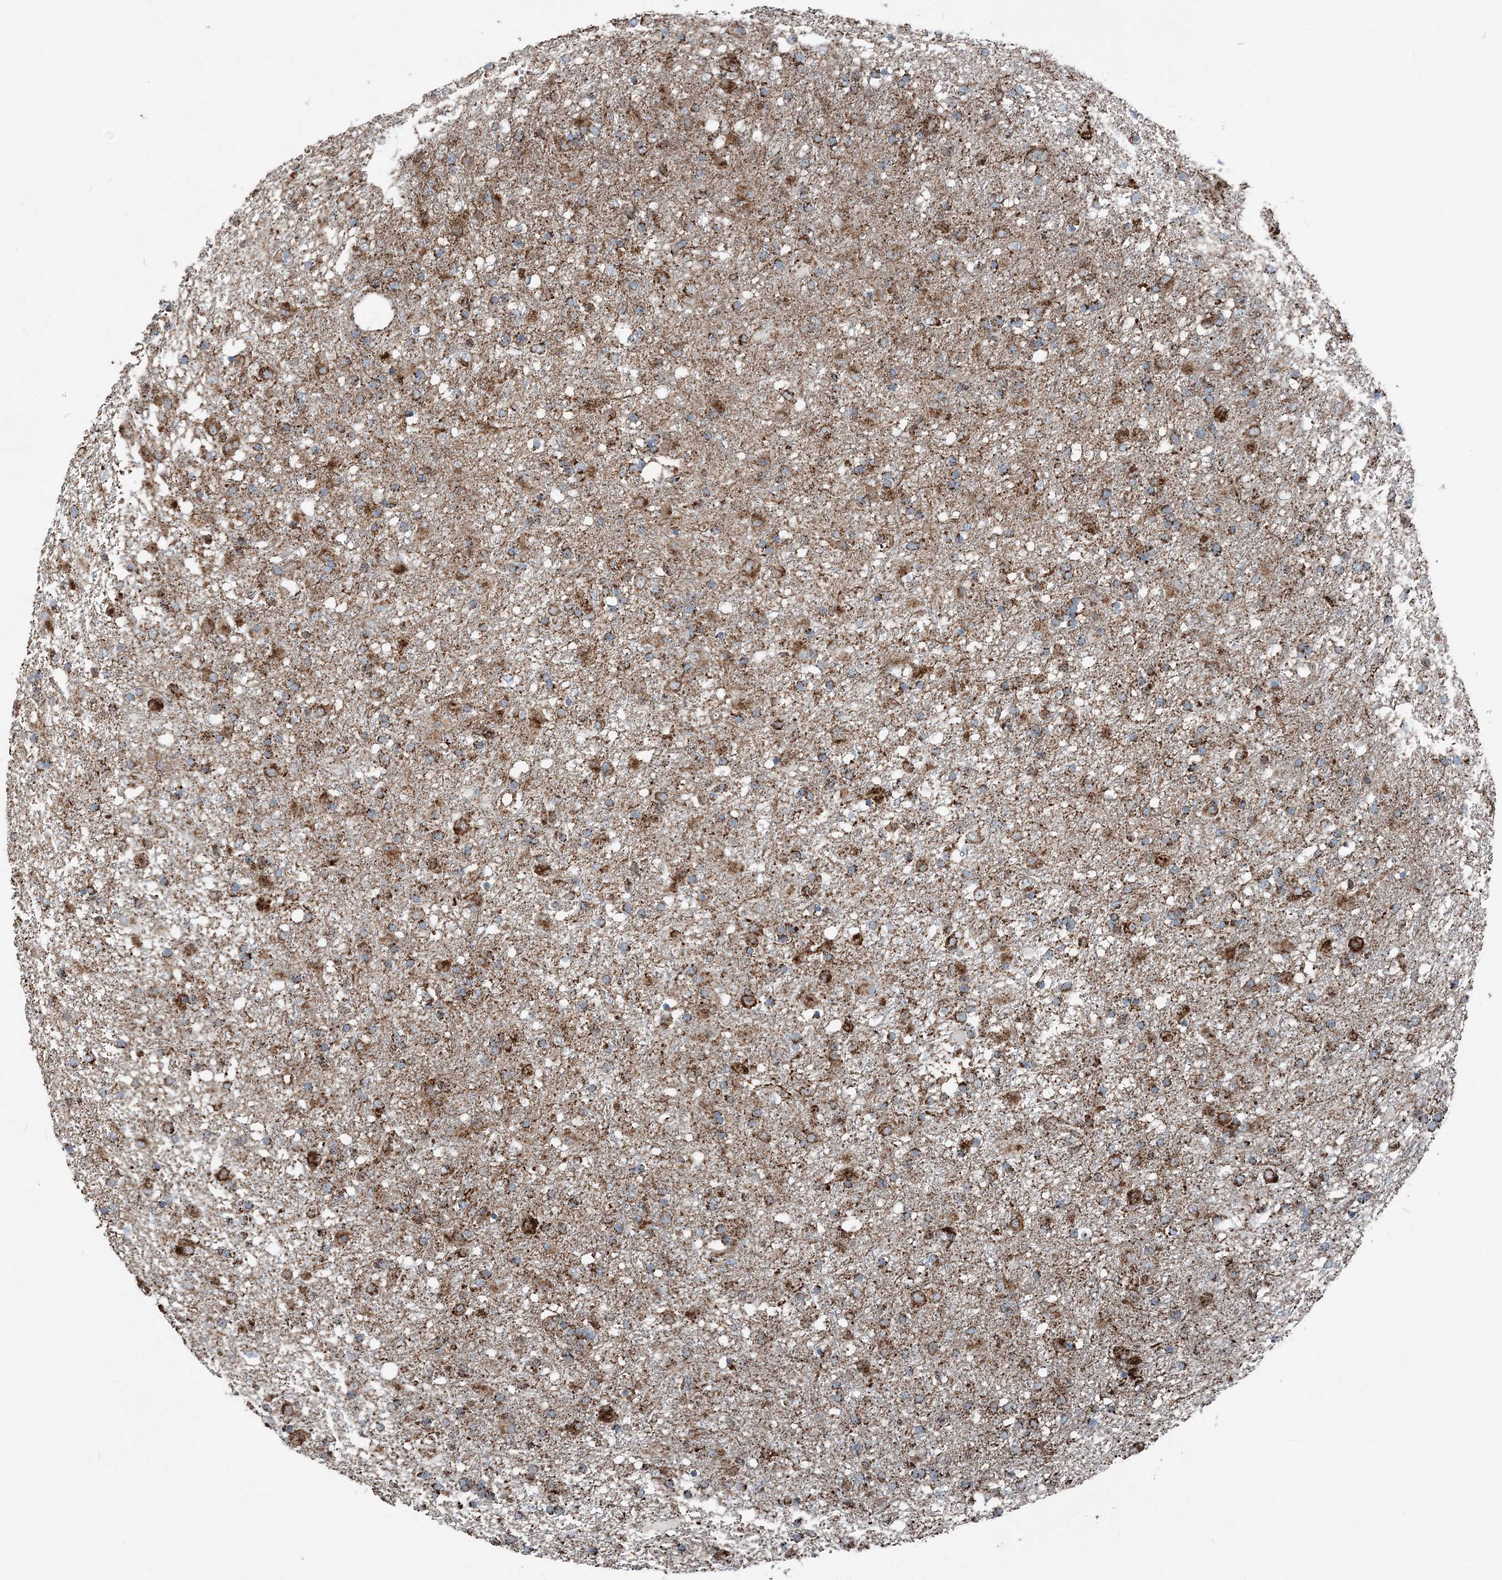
{"staining": {"intensity": "strong", "quantity": ">75%", "location": "cytoplasmic/membranous"}, "tissue": "glioma", "cell_type": "Tumor cells", "image_type": "cancer", "snomed": [{"axis": "morphology", "description": "Glioma, malignant, Low grade"}, {"axis": "topography", "description": "Brain"}], "caption": "IHC staining of glioma, which reveals high levels of strong cytoplasmic/membranous staining in about >75% of tumor cells indicating strong cytoplasmic/membranous protein expression. The staining was performed using DAB (3,3'-diaminobenzidine) (brown) for protein detection and nuclei were counterstained in hematoxylin (blue).", "gene": "SUCLG1", "patient": {"sex": "male", "age": 65}}